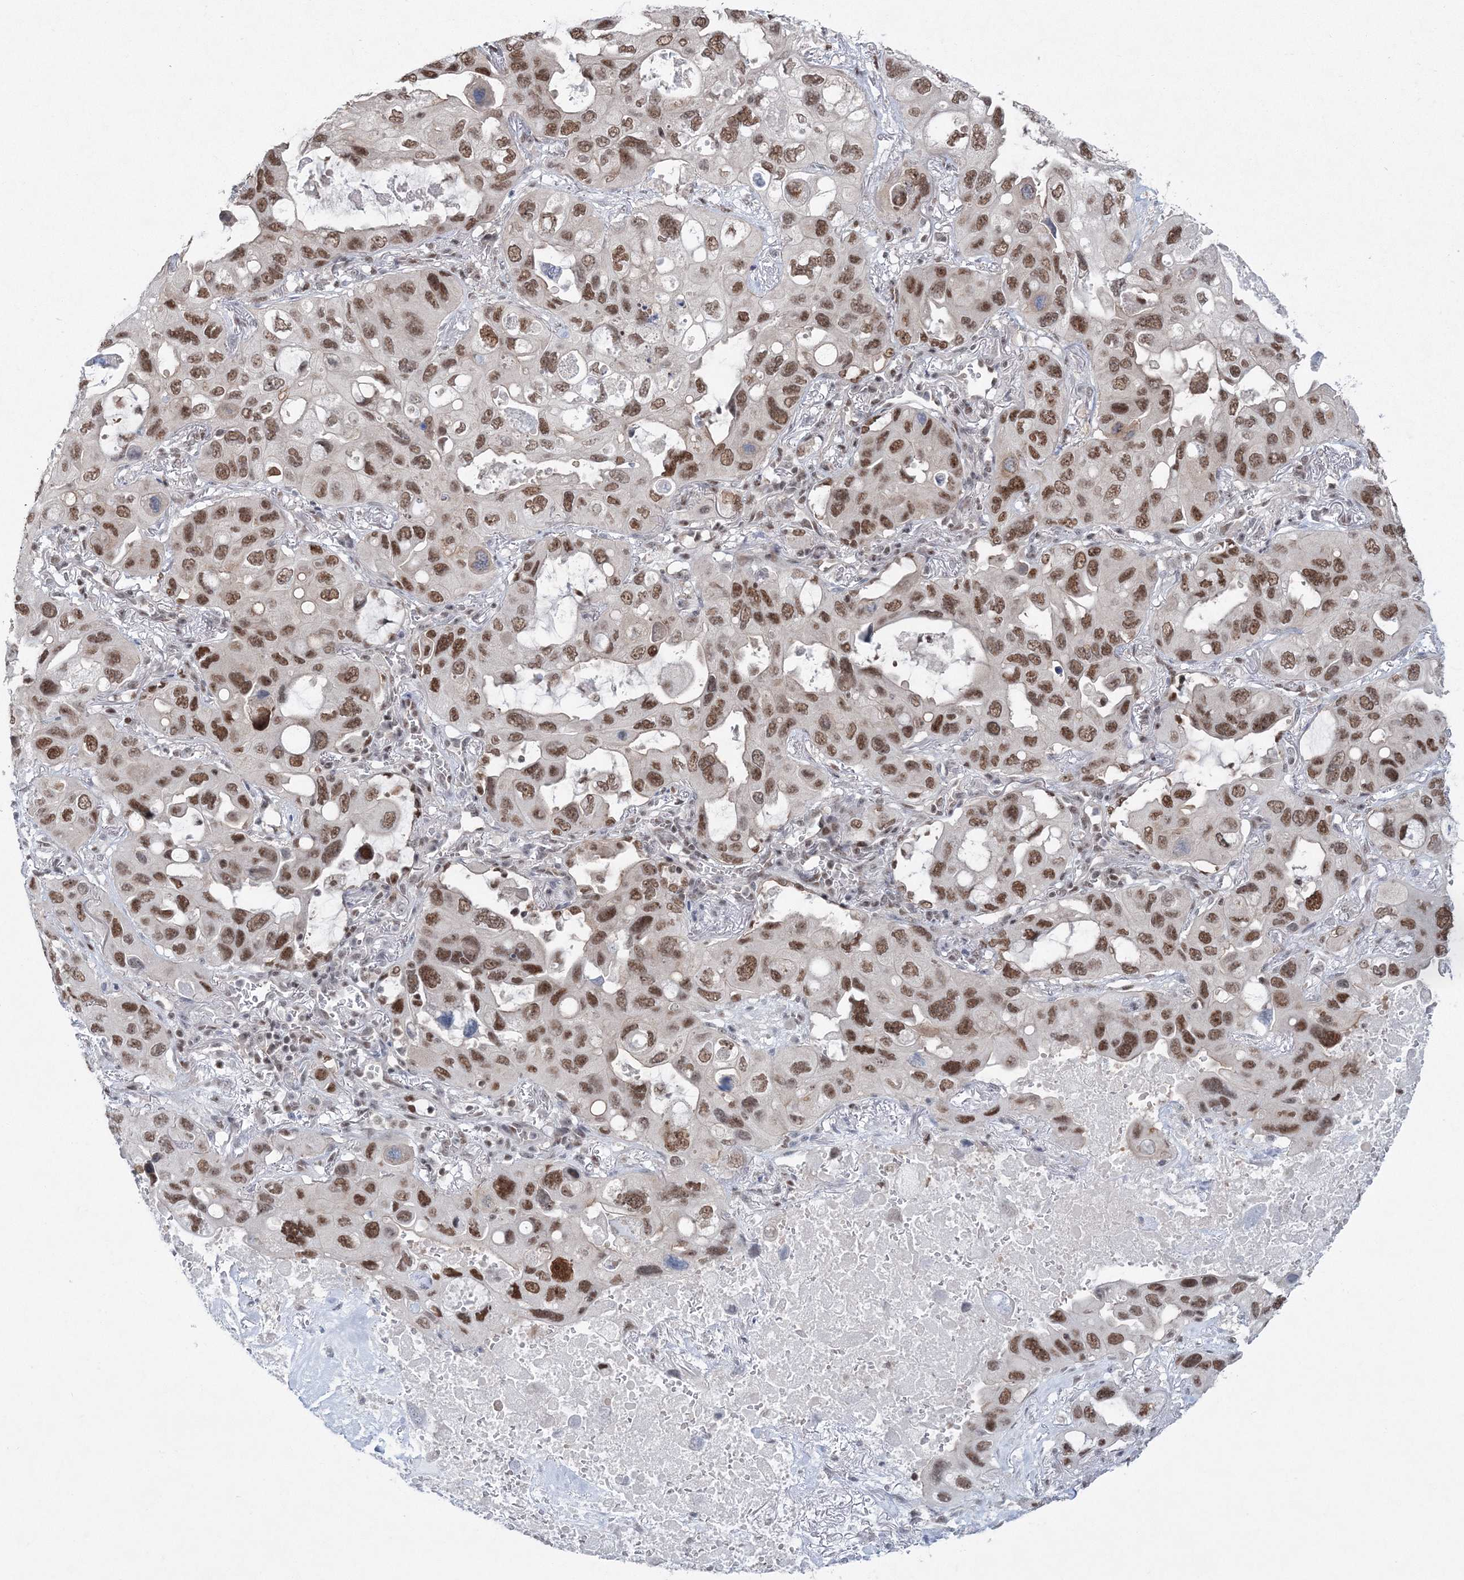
{"staining": {"intensity": "moderate", "quantity": ">75%", "location": "nuclear"}, "tissue": "lung cancer", "cell_type": "Tumor cells", "image_type": "cancer", "snomed": [{"axis": "morphology", "description": "Squamous cell carcinoma, NOS"}, {"axis": "topography", "description": "Lung"}], "caption": "Immunohistochemical staining of human lung cancer demonstrates medium levels of moderate nuclear protein staining in approximately >75% of tumor cells.", "gene": "PDS5A", "patient": {"sex": "female", "age": 73}}